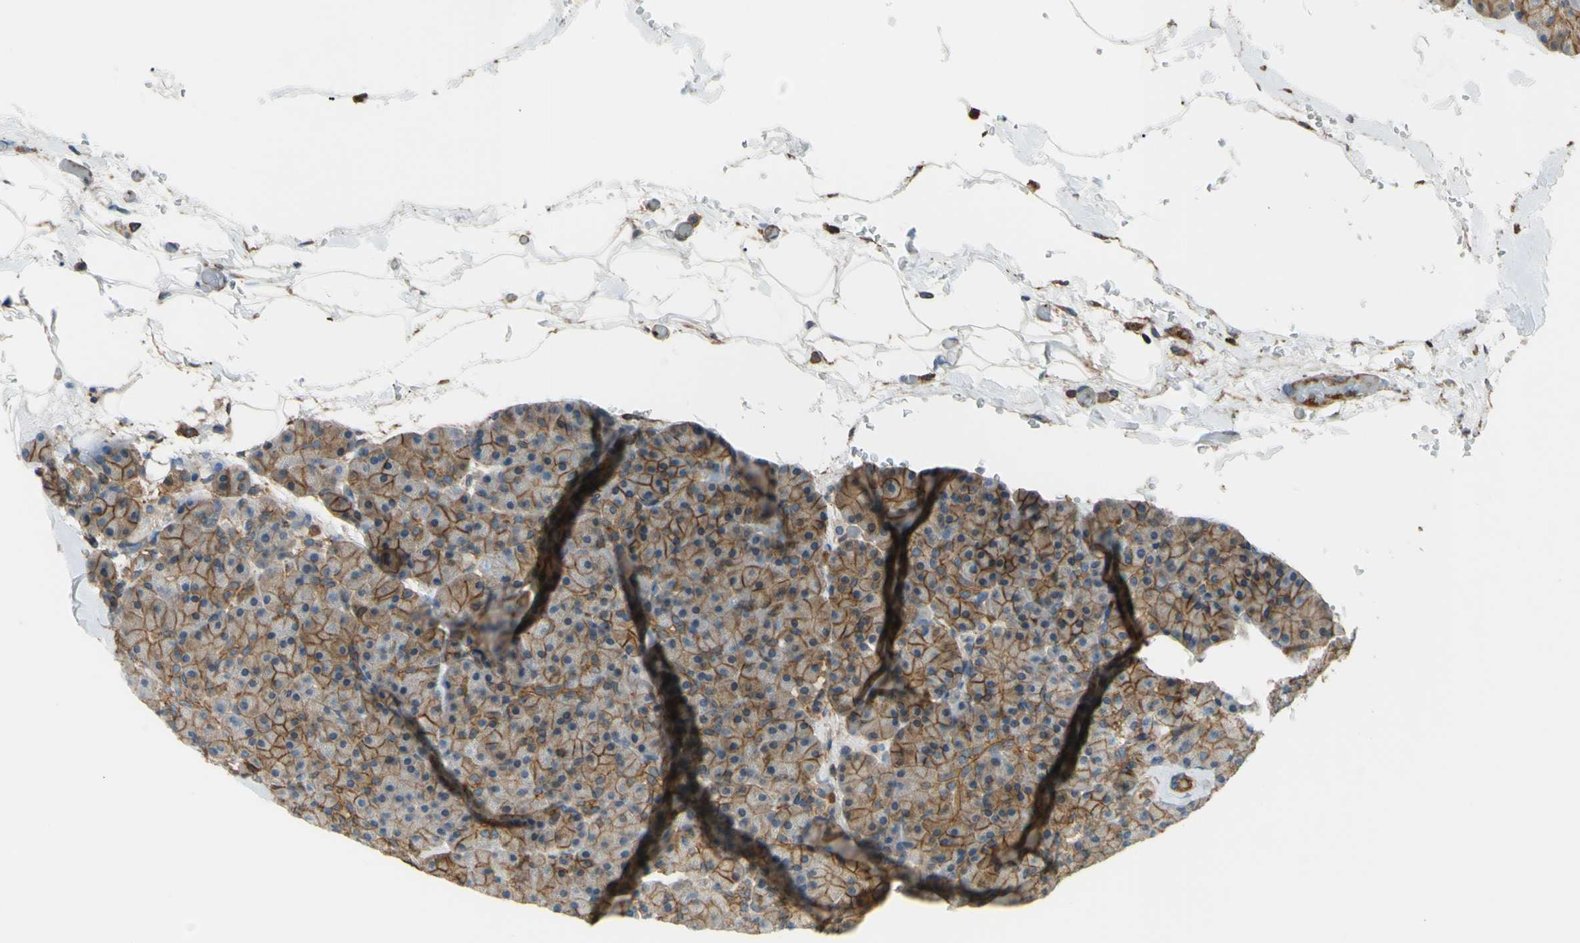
{"staining": {"intensity": "strong", "quantity": "25%-75%", "location": "cytoplasmic/membranous"}, "tissue": "pancreas", "cell_type": "Exocrine glandular cells", "image_type": "normal", "snomed": [{"axis": "morphology", "description": "Normal tissue, NOS"}, {"axis": "topography", "description": "Pancreas"}], "caption": "A histopathology image showing strong cytoplasmic/membranous expression in approximately 25%-75% of exocrine glandular cells in unremarkable pancreas, as visualized by brown immunohistochemical staining.", "gene": "ADD3", "patient": {"sex": "female", "age": 35}}